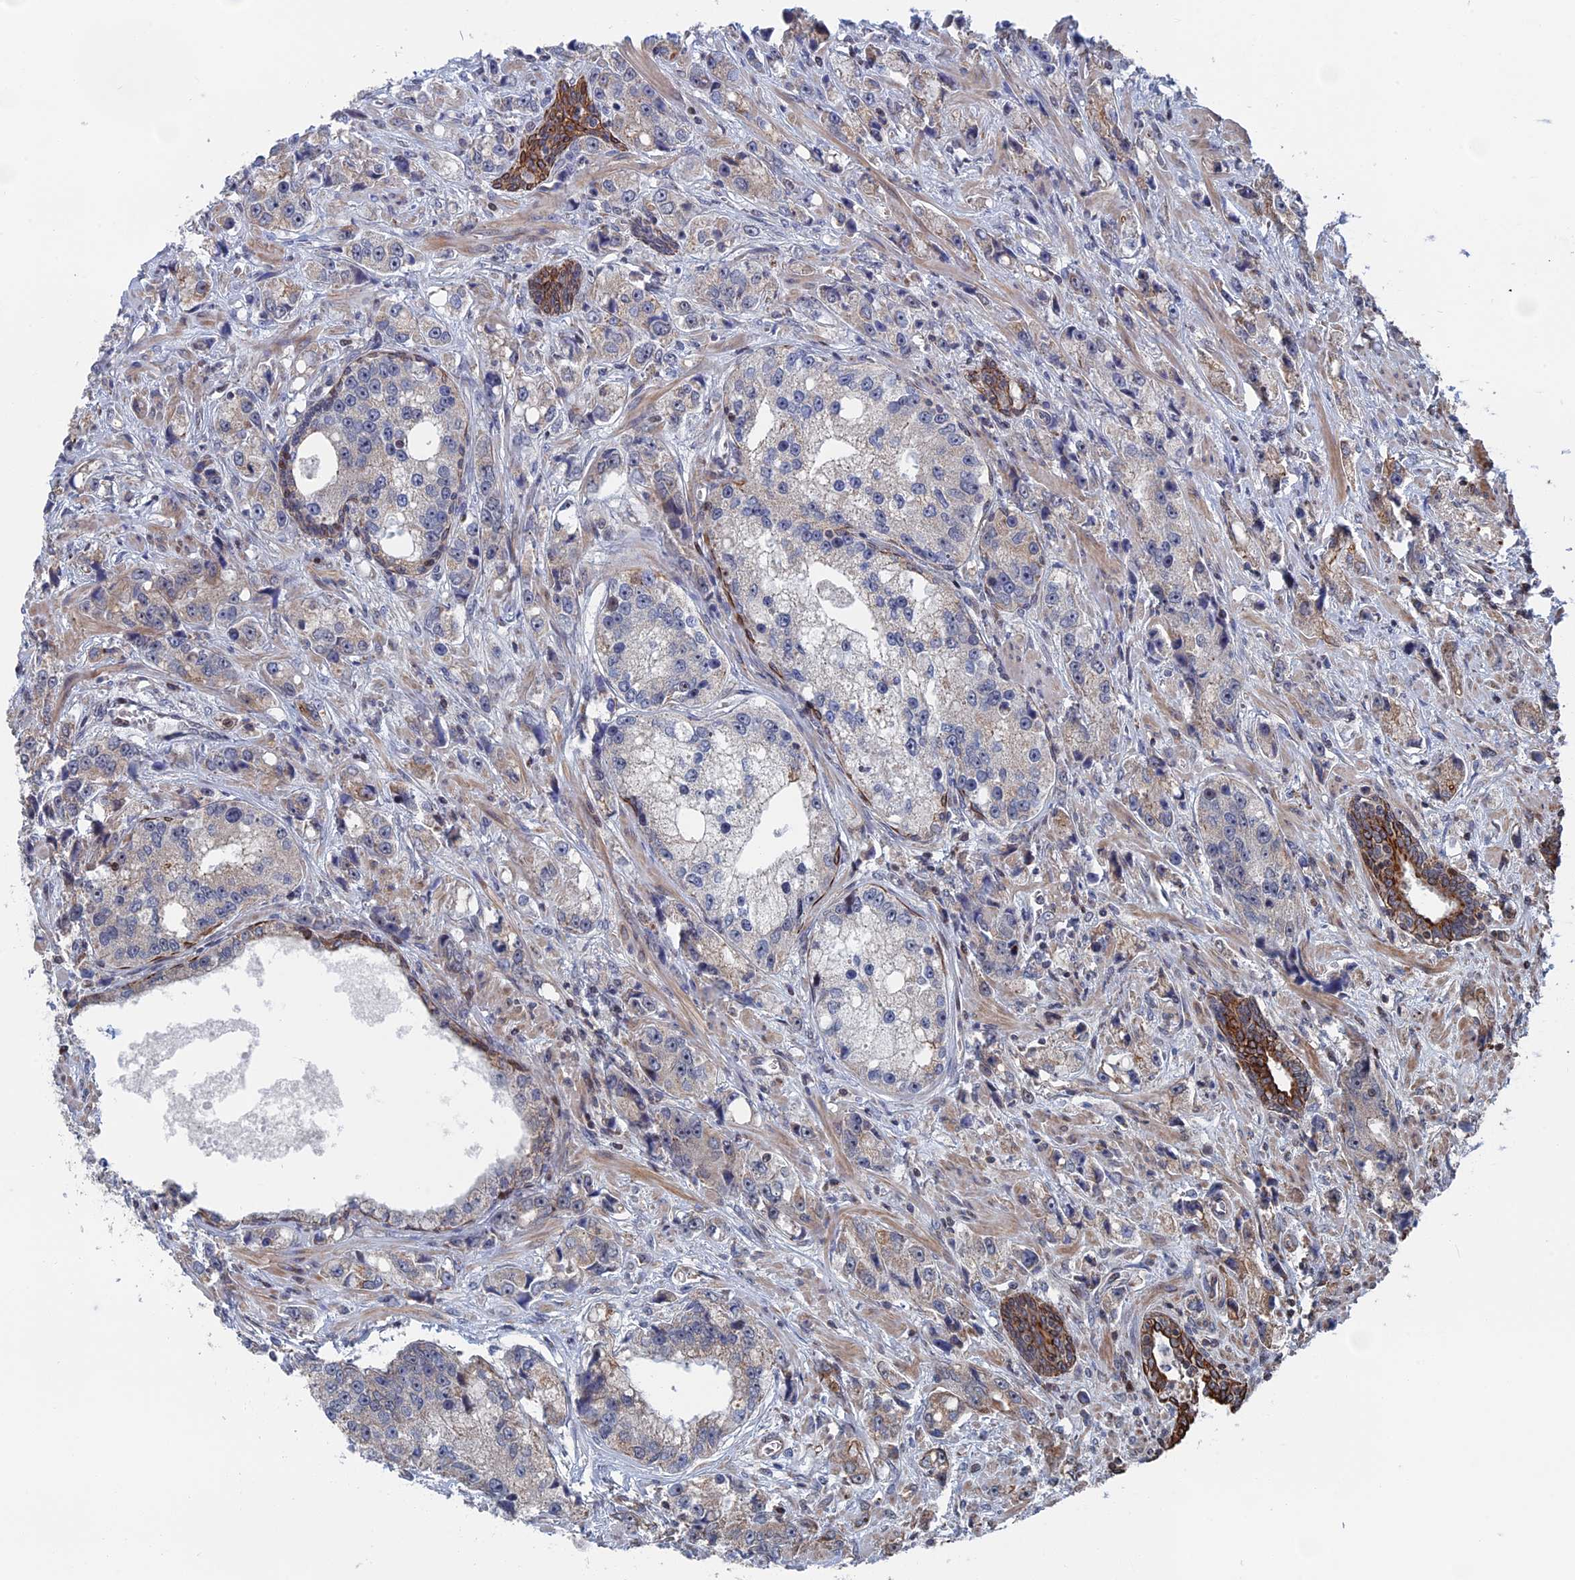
{"staining": {"intensity": "negative", "quantity": "none", "location": "none"}, "tissue": "prostate cancer", "cell_type": "Tumor cells", "image_type": "cancer", "snomed": [{"axis": "morphology", "description": "Adenocarcinoma, High grade"}, {"axis": "topography", "description": "Prostate"}], "caption": "Tumor cells are negative for protein expression in human prostate cancer.", "gene": "IL7", "patient": {"sex": "male", "age": 74}}